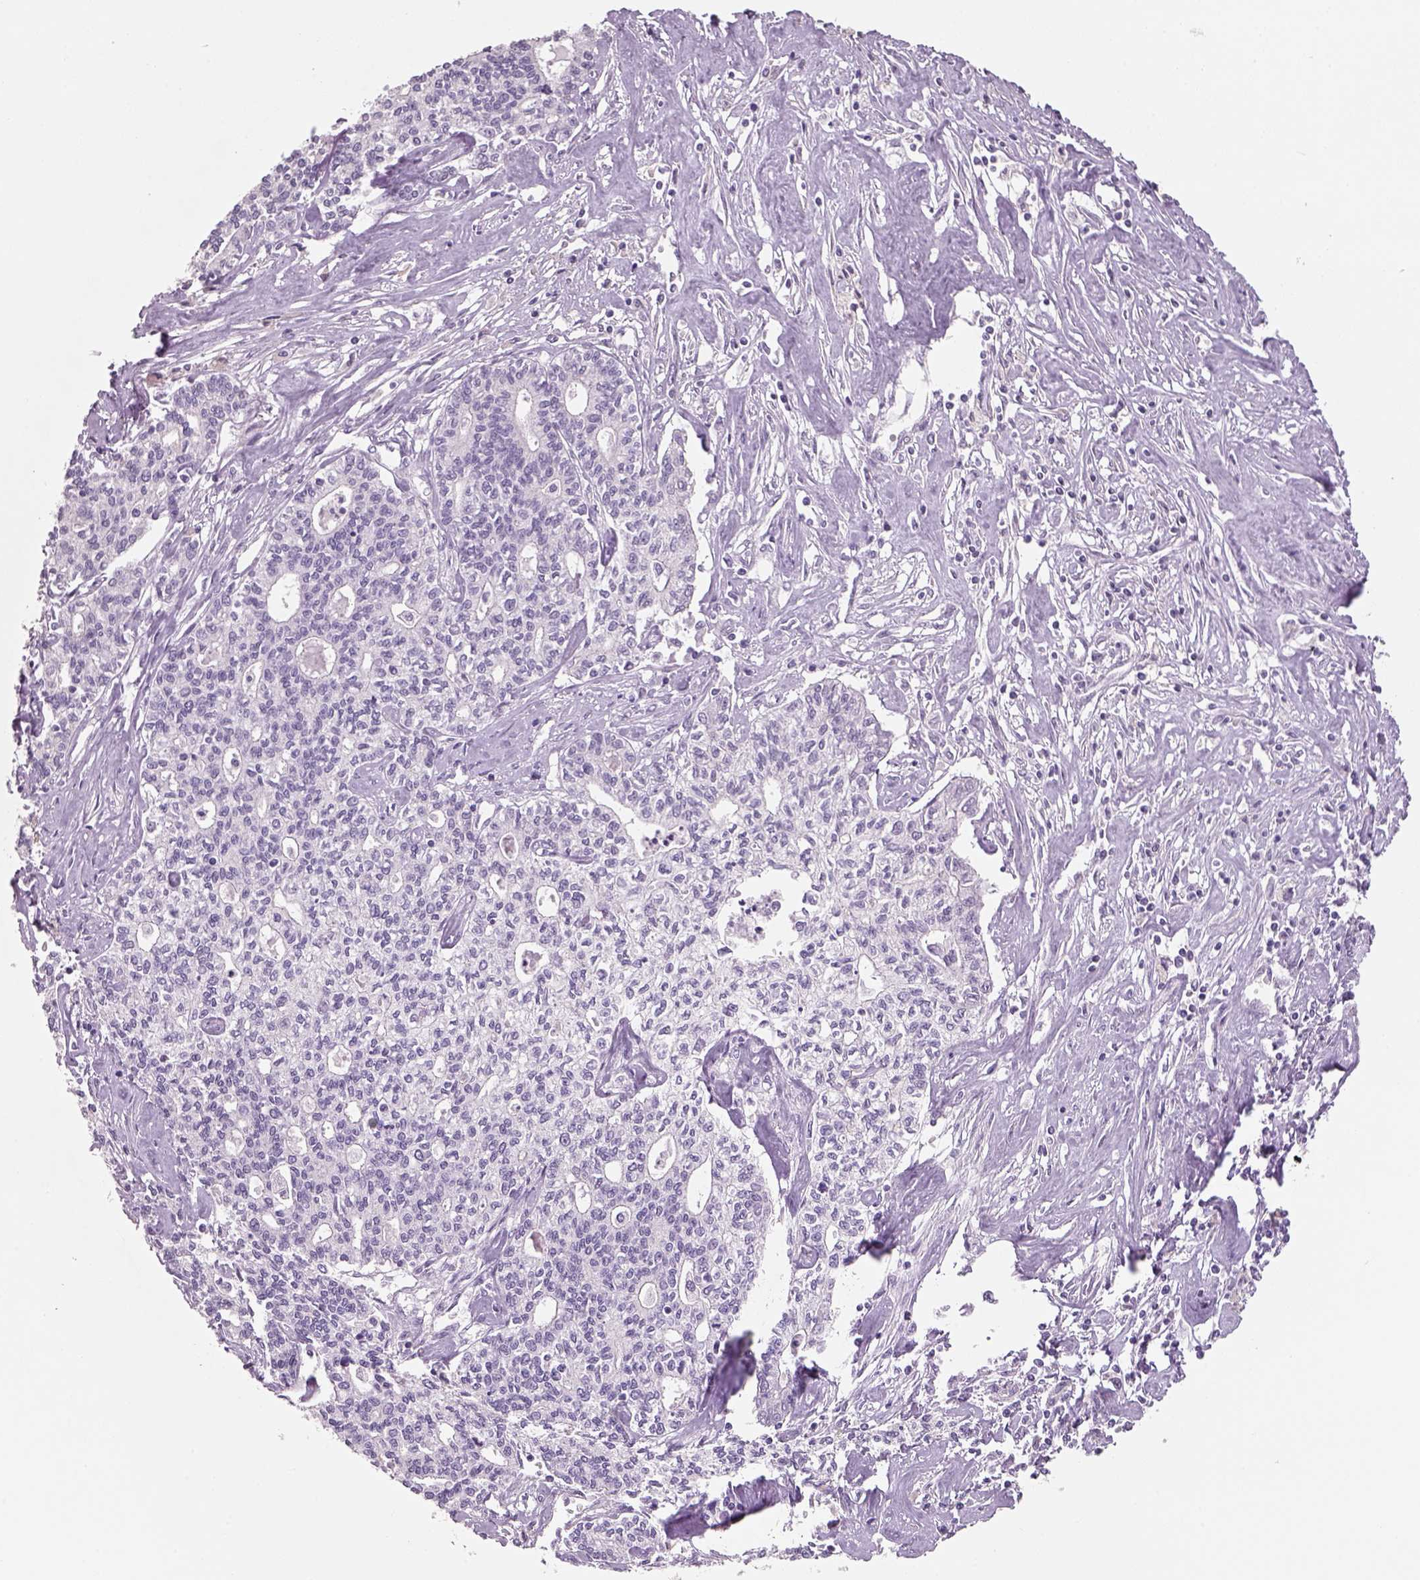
{"staining": {"intensity": "negative", "quantity": "none", "location": "none"}, "tissue": "liver cancer", "cell_type": "Tumor cells", "image_type": "cancer", "snomed": [{"axis": "morphology", "description": "Cholangiocarcinoma"}, {"axis": "topography", "description": "Liver"}], "caption": "Immunohistochemistry histopathology image of human cholangiocarcinoma (liver) stained for a protein (brown), which exhibits no positivity in tumor cells.", "gene": "SLC6A2", "patient": {"sex": "female", "age": 61}}